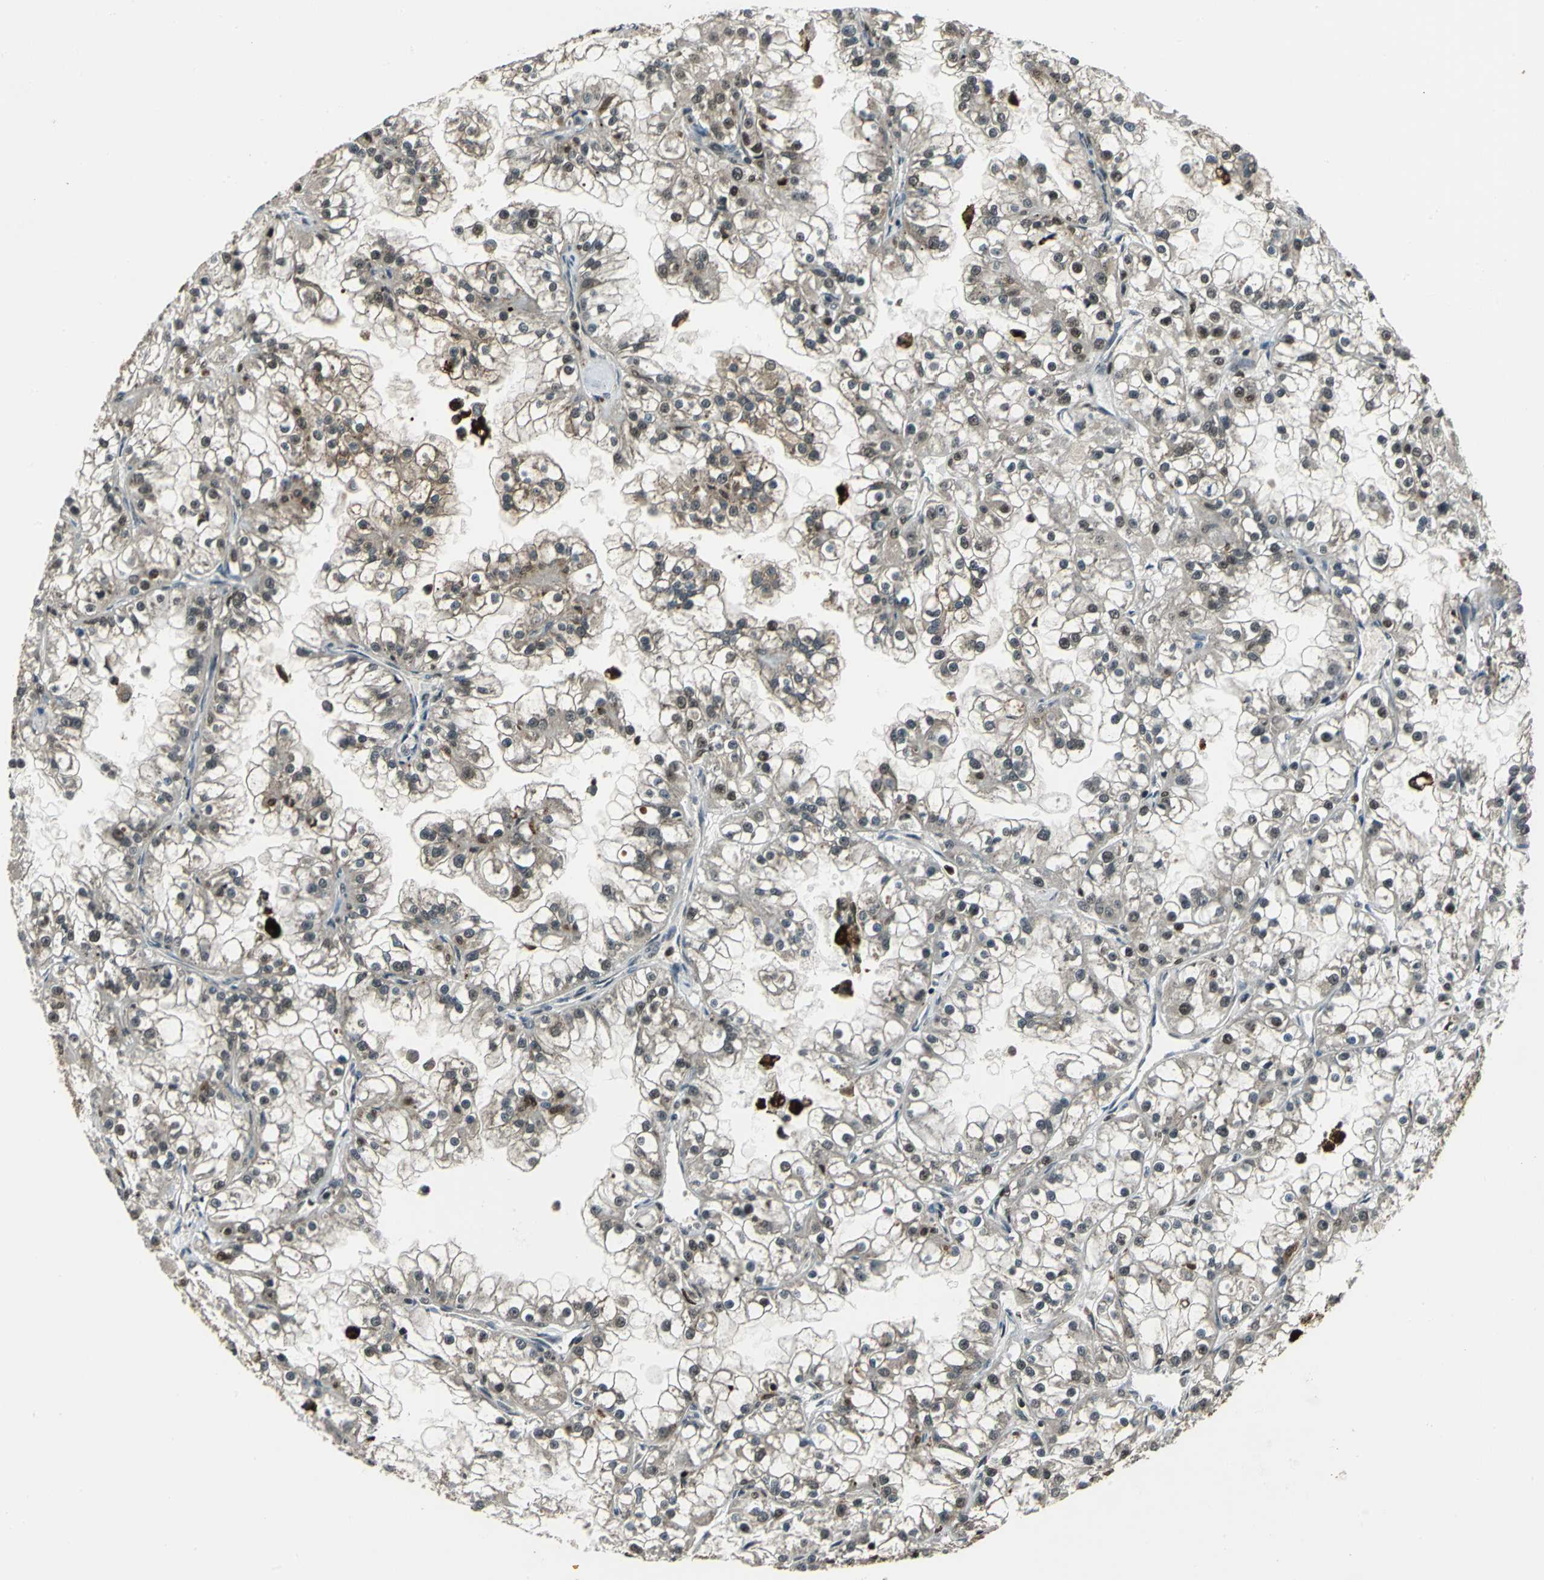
{"staining": {"intensity": "weak", "quantity": "25%-75%", "location": "cytoplasmic/membranous,nuclear"}, "tissue": "renal cancer", "cell_type": "Tumor cells", "image_type": "cancer", "snomed": [{"axis": "morphology", "description": "Adenocarcinoma, NOS"}, {"axis": "topography", "description": "Kidney"}], "caption": "DAB (3,3'-diaminobenzidine) immunohistochemical staining of renal cancer (adenocarcinoma) demonstrates weak cytoplasmic/membranous and nuclear protein positivity in about 25%-75% of tumor cells.", "gene": "PPP1R13L", "patient": {"sex": "female", "age": 52}}